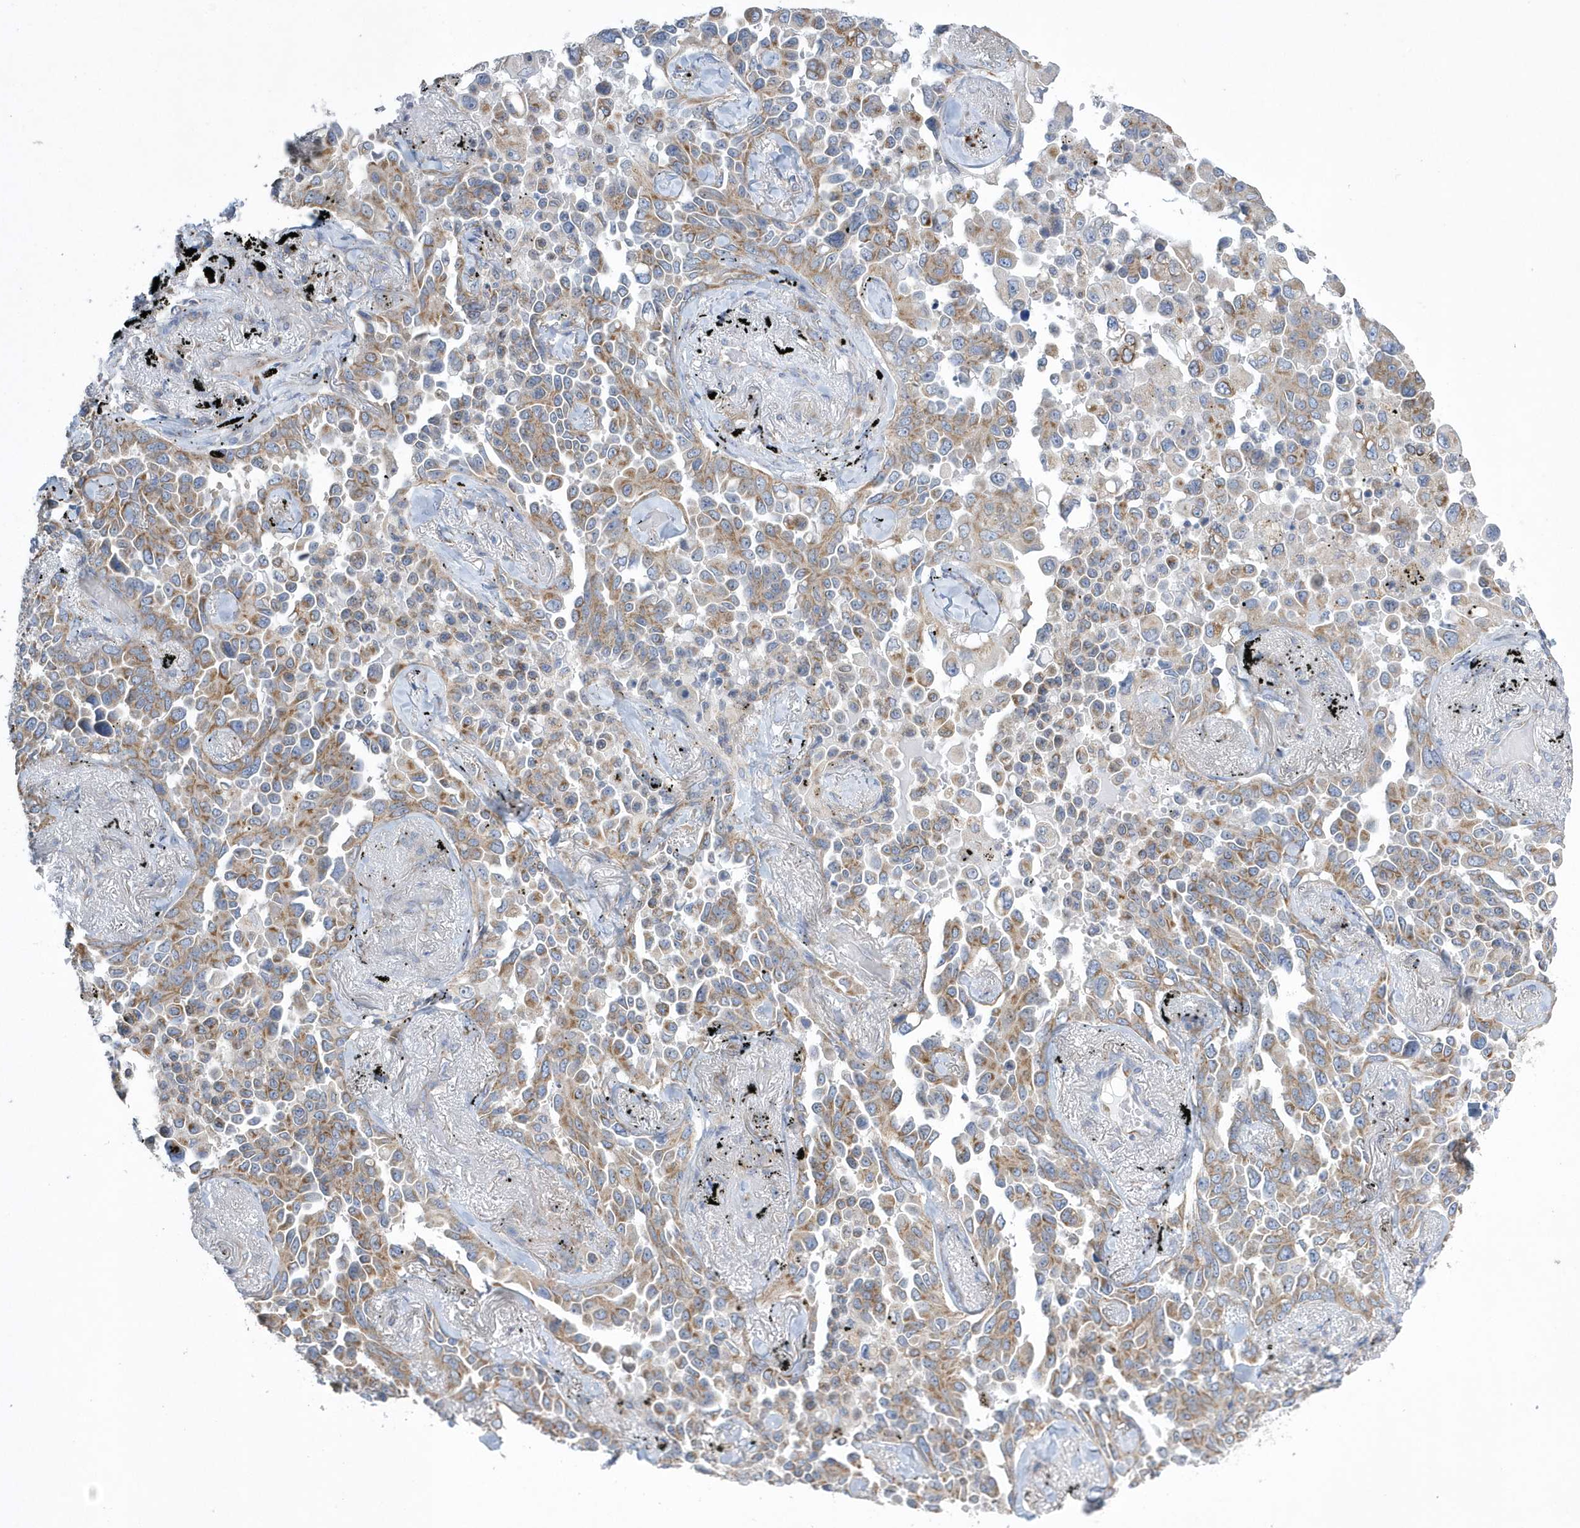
{"staining": {"intensity": "moderate", "quantity": ">75%", "location": "cytoplasmic/membranous"}, "tissue": "lung cancer", "cell_type": "Tumor cells", "image_type": "cancer", "snomed": [{"axis": "morphology", "description": "Adenocarcinoma, NOS"}, {"axis": "topography", "description": "Lung"}], "caption": "Moderate cytoplasmic/membranous protein positivity is identified in about >75% of tumor cells in adenocarcinoma (lung).", "gene": "SPATA5", "patient": {"sex": "female", "age": 67}}